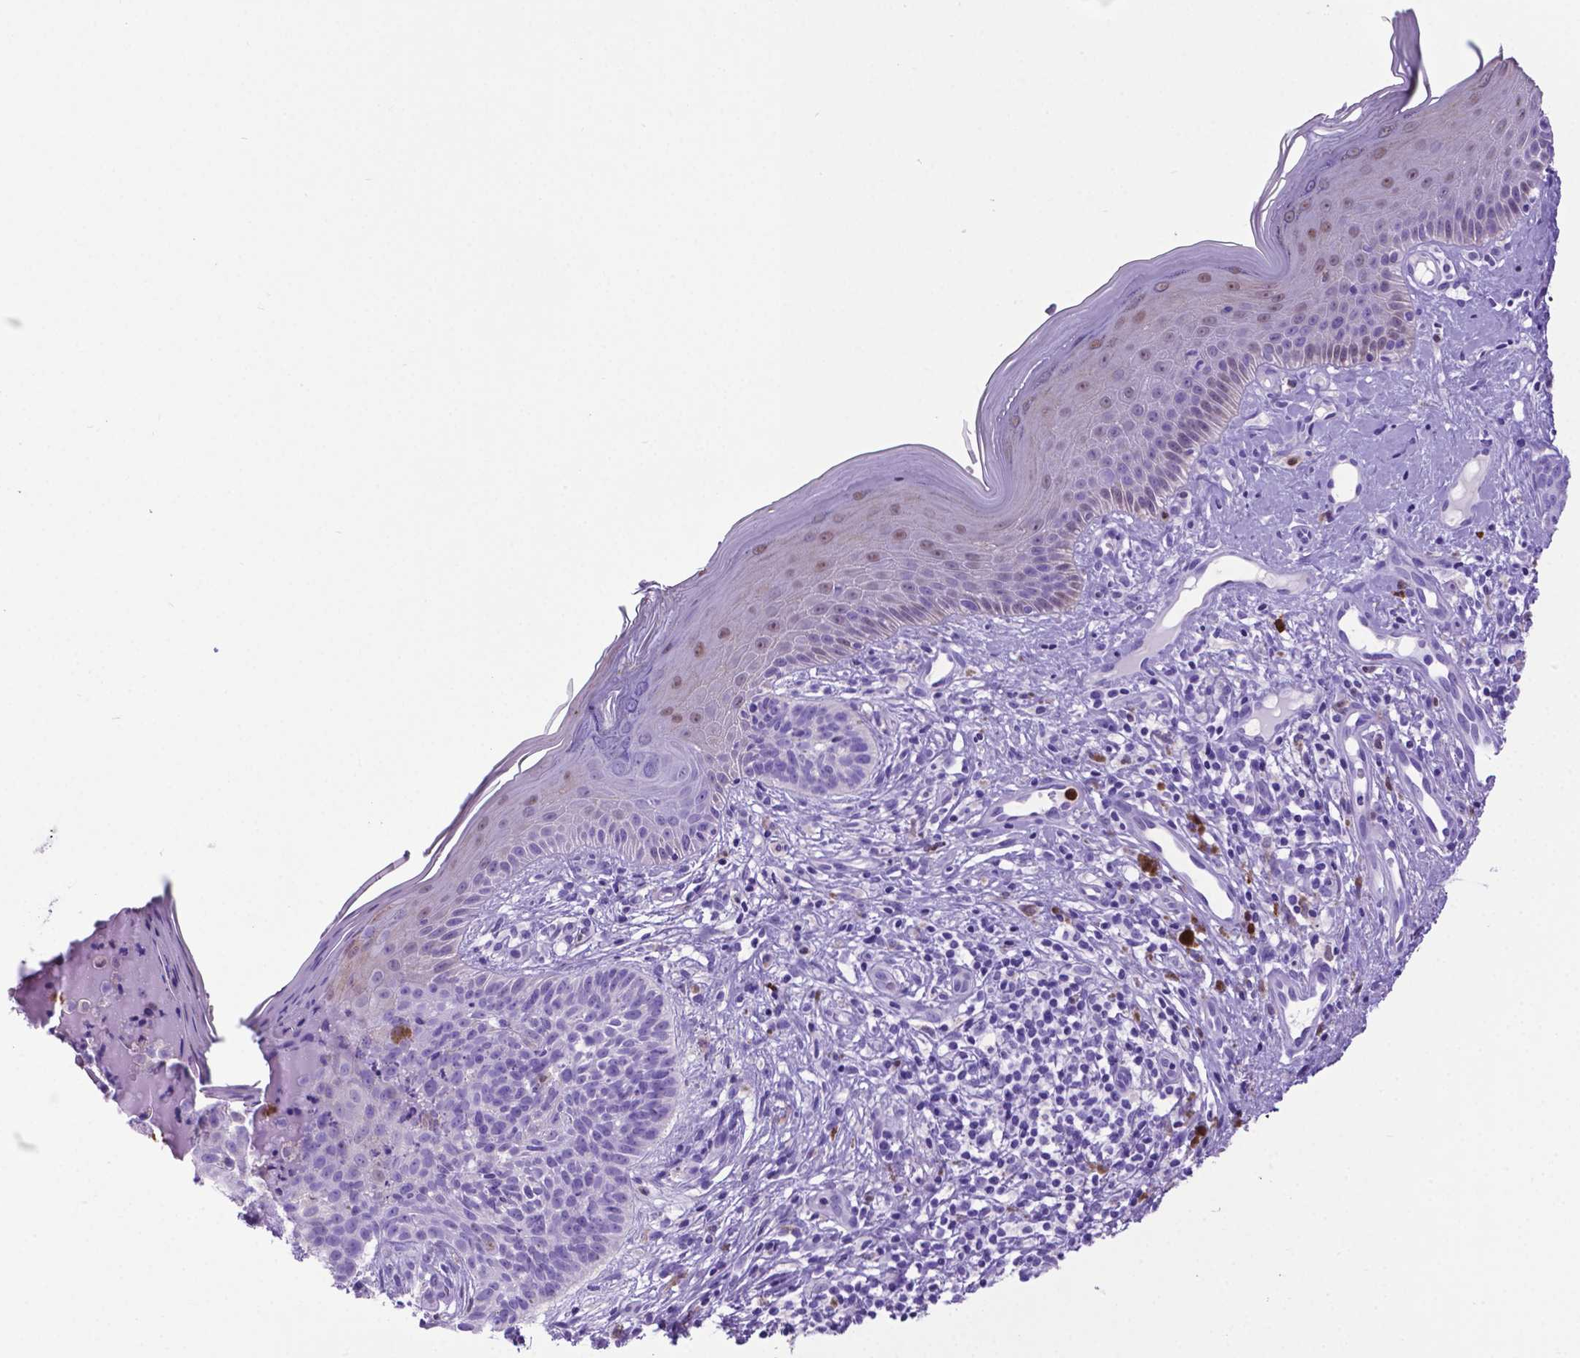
{"staining": {"intensity": "negative", "quantity": "none", "location": "none"}, "tissue": "skin cancer", "cell_type": "Tumor cells", "image_type": "cancer", "snomed": [{"axis": "morphology", "description": "Basal cell carcinoma"}, {"axis": "topography", "description": "Skin"}], "caption": "The IHC micrograph has no significant expression in tumor cells of skin cancer (basal cell carcinoma) tissue.", "gene": "LZTR1", "patient": {"sex": "male", "age": 79}}